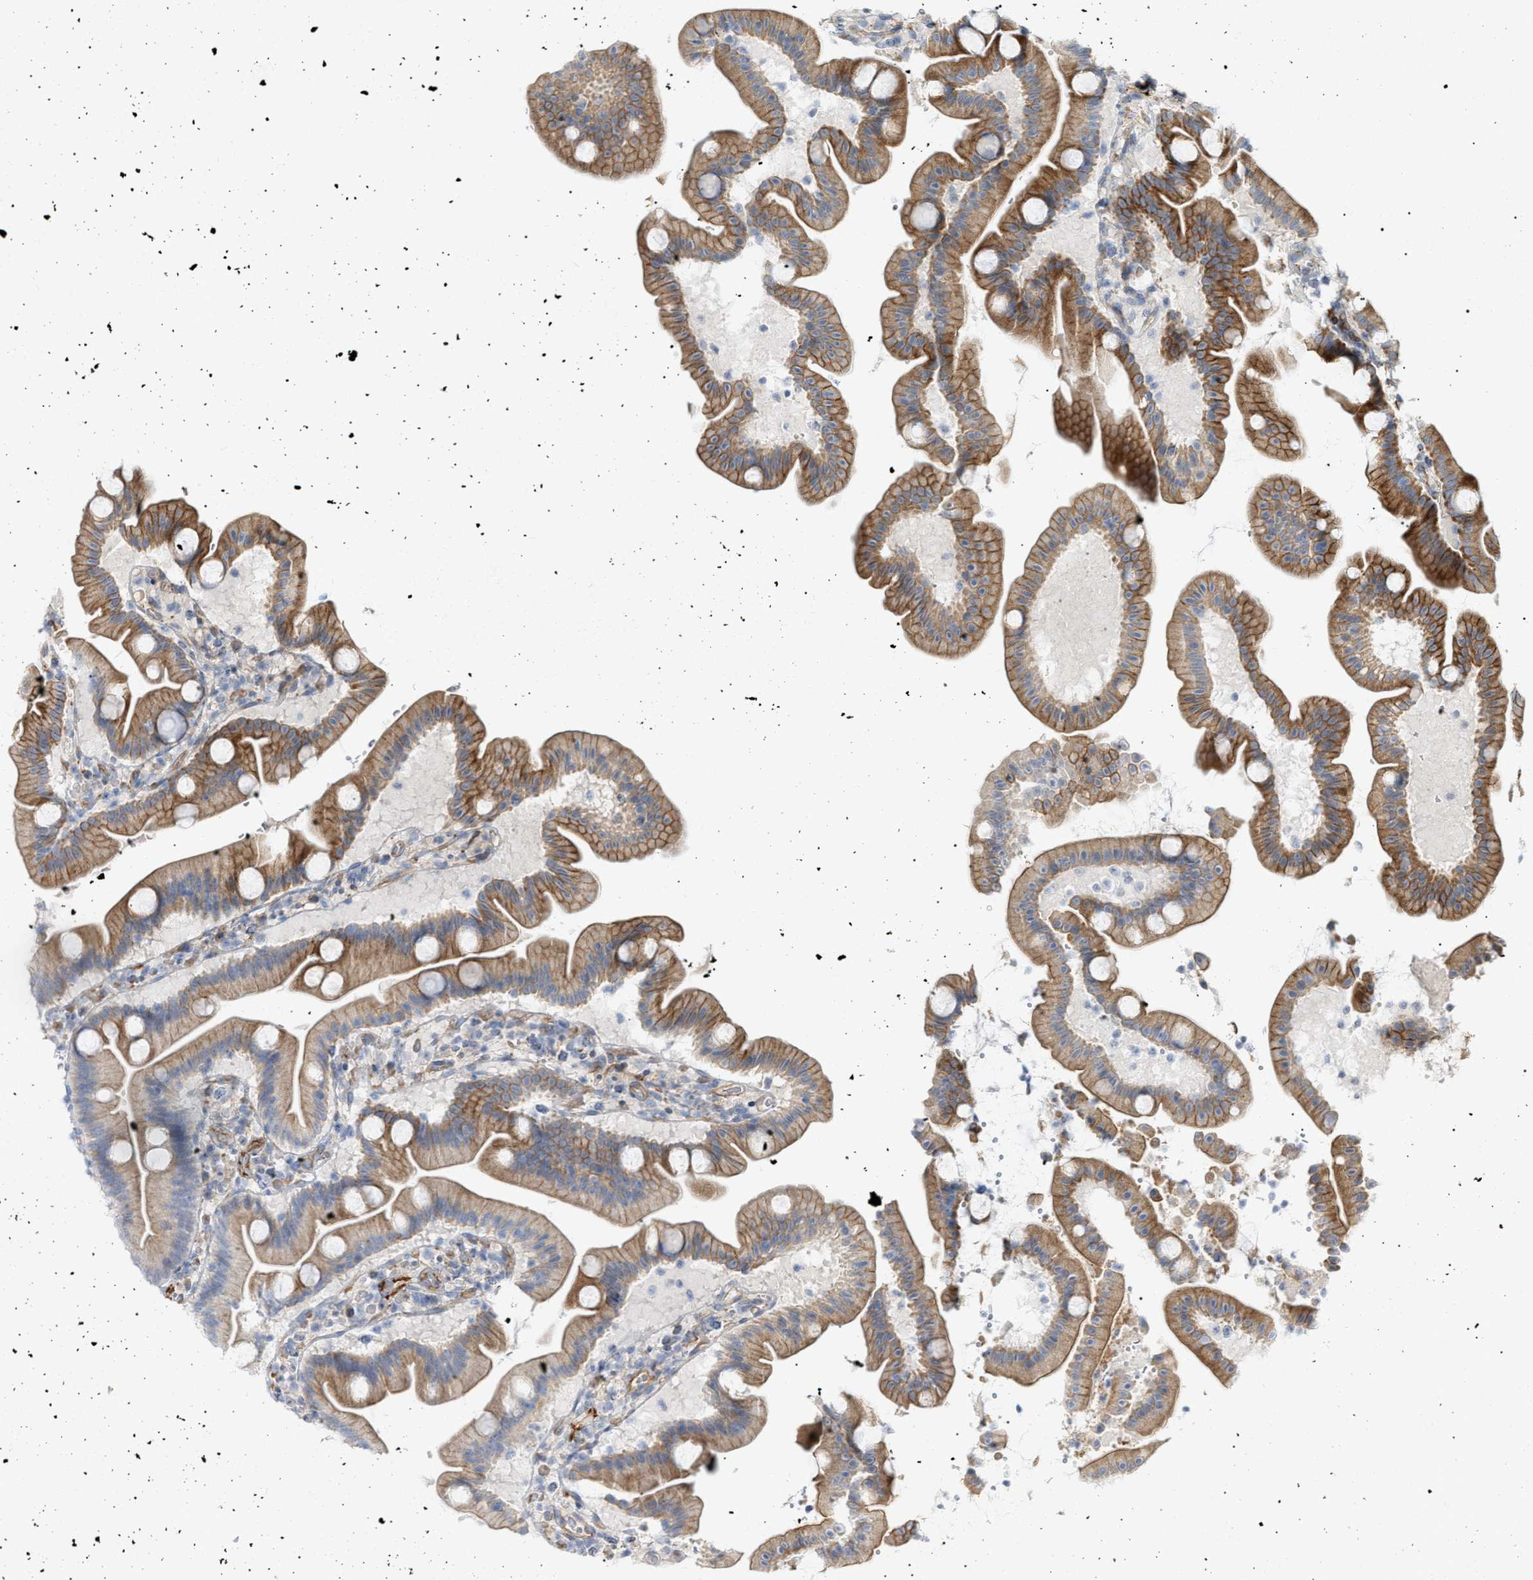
{"staining": {"intensity": "strong", "quantity": "25%-75%", "location": "cytoplasmic/membranous"}, "tissue": "duodenum", "cell_type": "Glandular cells", "image_type": "normal", "snomed": [{"axis": "morphology", "description": "Normal tissue, NOS"}, {"axis": "topography", "description": "Duodenum"}], "caption": "The histopathology image demonstrates immunohistochemical staining of normal duodenum. There is strong cytoplasmic/membranous expression is seen in about 25%-75% of glandular cells.", "gene": "ZFHX2", "patient": {"sex": "male", "age": 54}}